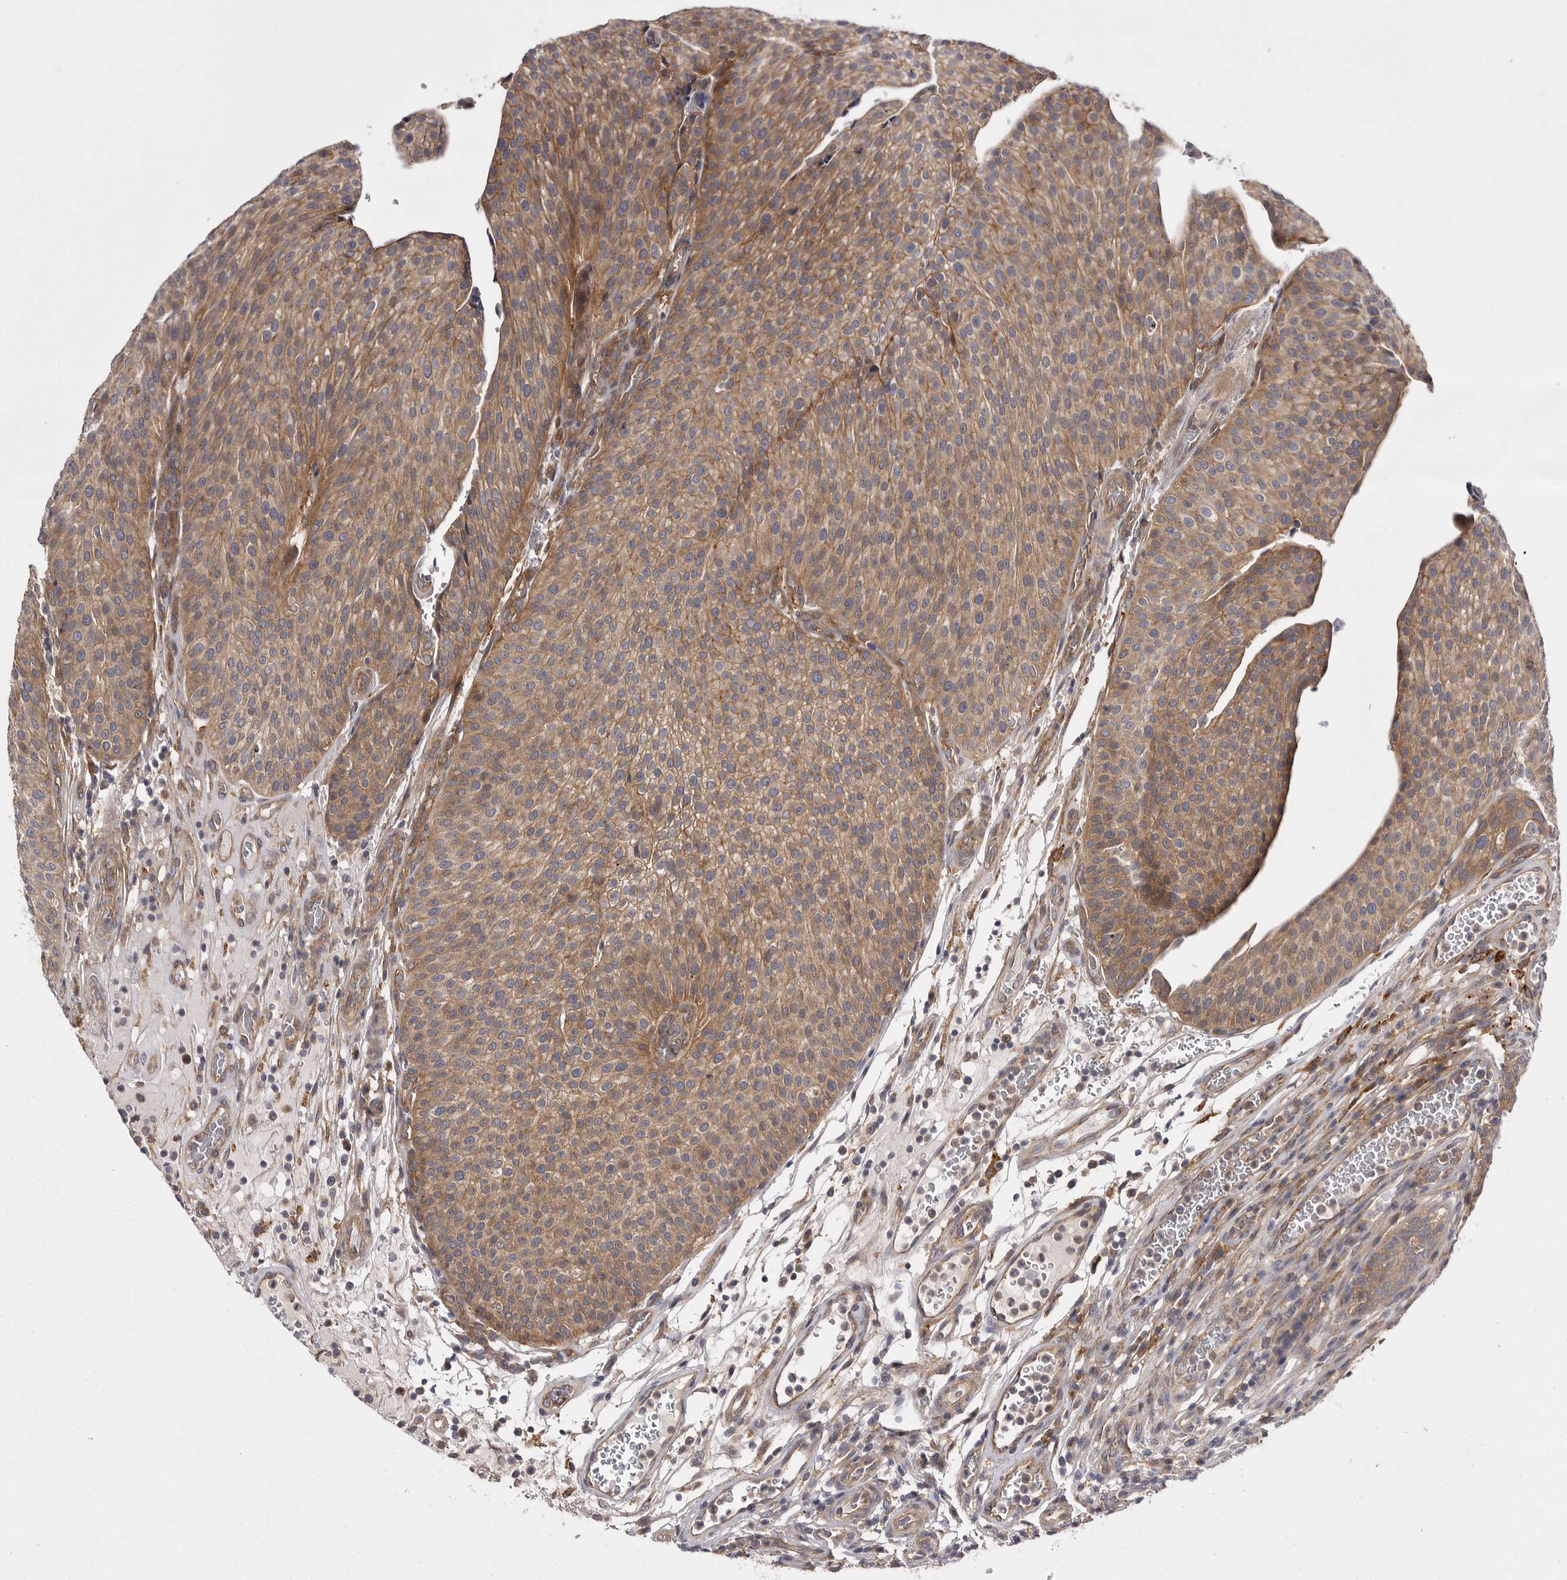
{"staining": {"intensity": "moderate", "quantity": ">75%", "location": "cytoplasmic/membranous"}, "tissue": "urothelial cancer", "cell_type": "Tumor cells", "image_type": "cancer", "snomed": [{"axis": "morphology", "description": "Normal tissue, NOS"}, {"axis": "morphology", "description": "Urothelial carcinoma, Low grade"}, {"axis": "topography", "description": "Smooth muscle"}, {"axis": "topography", "description": "Urinary bladder"}], "caption": "An immunohistochemistry micrograph of tumor tissue is shown. Protein staining in brown labels moderate cytoplasmic/membranous positivity in urothelial carcinoma (low-grade) within tumor cells. Using DAB (brown) and hematoxylin (blue) stains, captured at high magnification using brightfield microscopy.", "gene": "OSBPL9", "patient": {"sex": "male", "age": 60}}